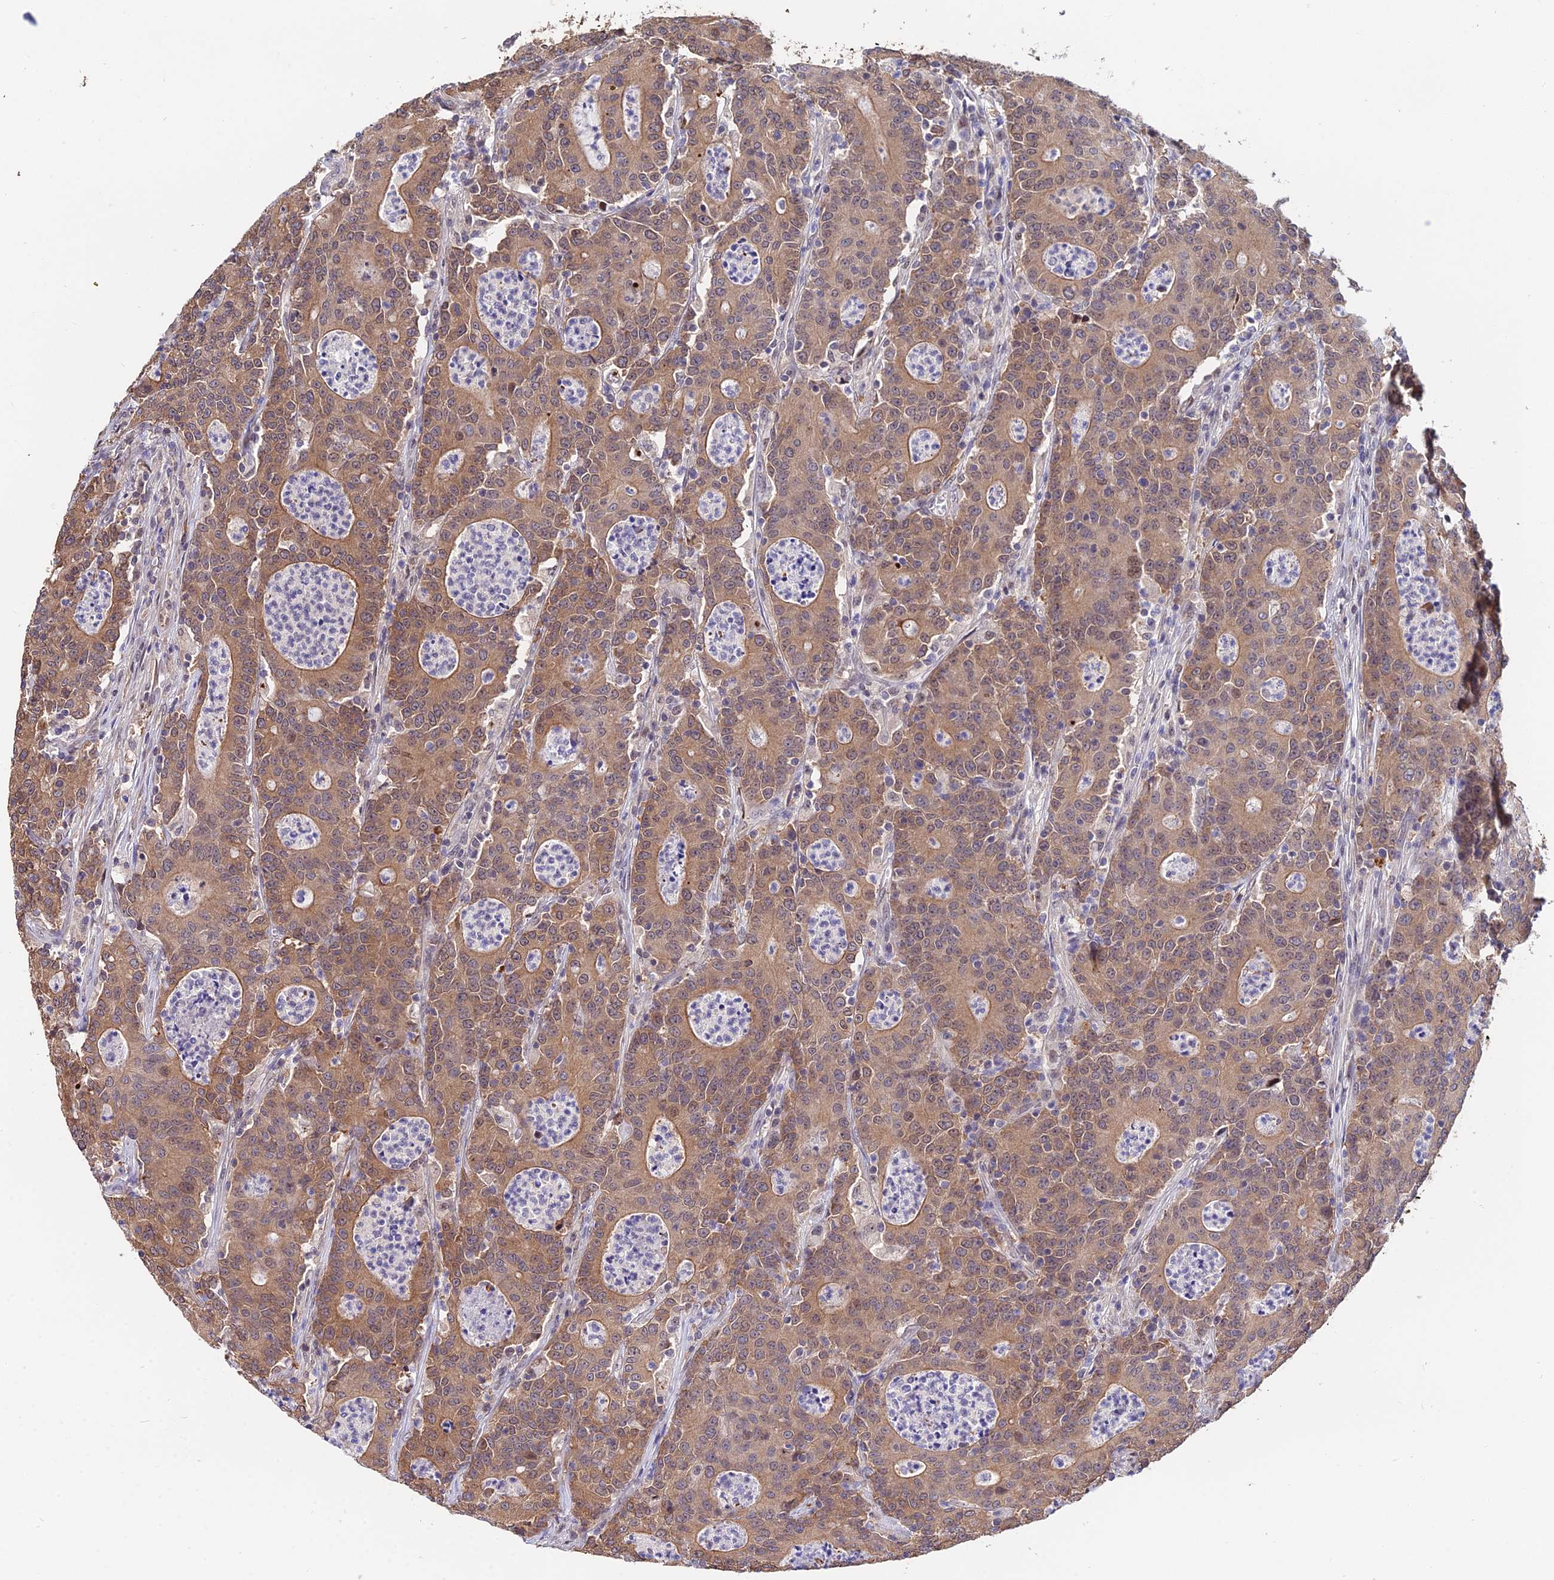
{"staining": {"intensity": "moderate", "quantity": ">75%", "location": "cytoplasmic/membranous,nuclear"}, "tissue": "colorectal cancer", "cell_type": "Tumor cells", "image_type": "cancer", "snomed": [{"axis": "morphology", "description": "Adenocarcinoma, NOS"}, {"axis": "topography", "description": "Colon"}], "caption": "Adenocarcinoma (colorectal) was stained to show a protein in brown. There is medium levels of moderate cytoplasmic/membranous and nuclear staining in approximately >75% of tumor cells.", "gene": "INPP4A", "patient": {"sex": "male", "age": 83}}